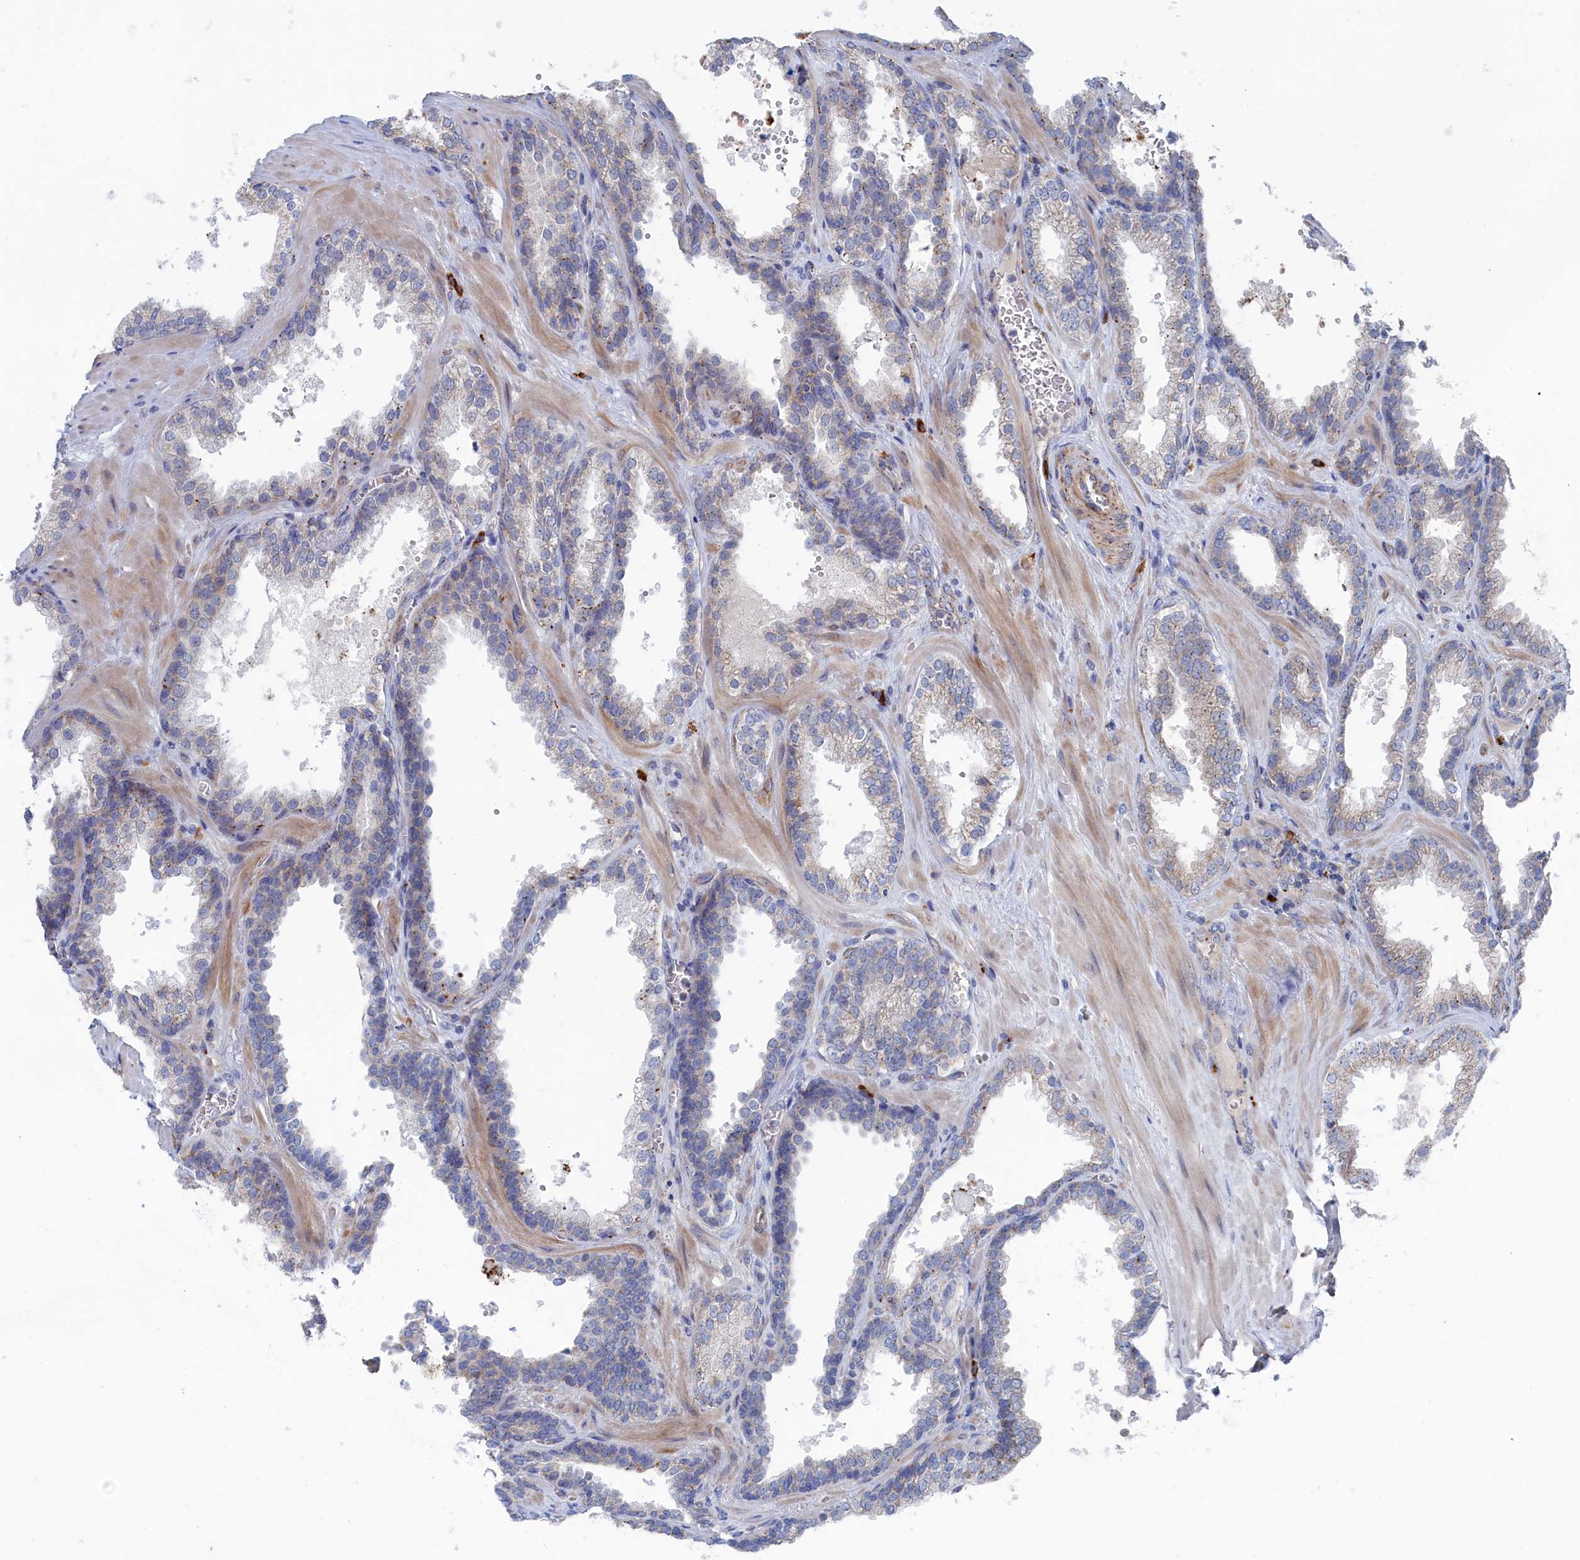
{"staining": {"intensity": "weak", "quantity": "<25%", "location": "cytoplasmic/membranous"}, "tissue": "prostate cancer", "cell_type": "Tumor cells", "image_type": "cancer", "snomed": [{"axis": "morphology", "description": "Adenocarcinoma, High grade"}, {"axis": "topography", "description": "Prostate"}], "caption": "High power microscopy micrograph of an immunohistochemistry (IHC) photomicrograph of adenocarcinoma (high-grade) (prostate), revealing no significant expression in tumor cells.", "gene": "FILIP1L", "patient": {"sex": "male", "age": 63}}